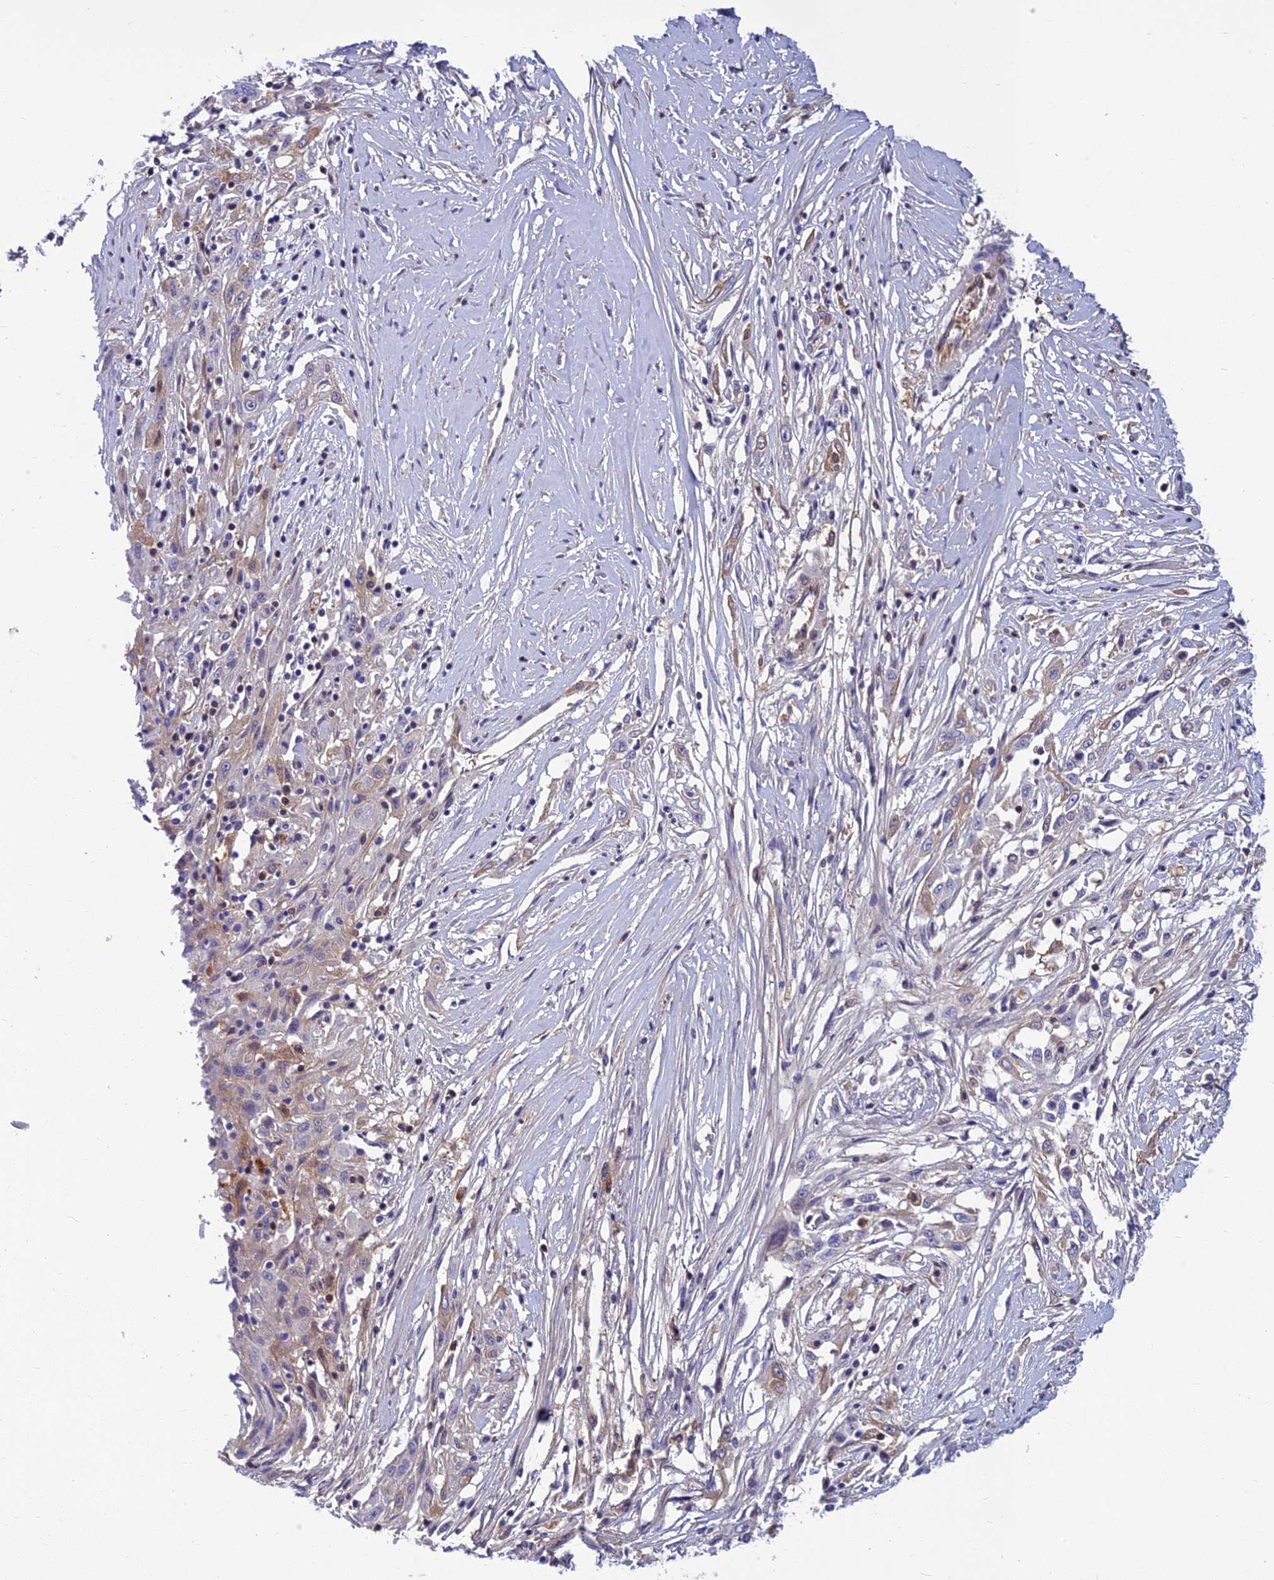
{"staining": {"intensity": "negative", "quantity": "none", "location": "none"}, "tissue": "skin cancer", "cell_type": "Tumor cells", "image_type": "cancer", "snomed": [{"axis": "morphology", "description": "Squamous cell carcinoma, NOS"}, {"axis": "morphology", "description": "Squamous cell carcinoma, metastatic, NOS"}, {"axis": "topography", "description": "Skin"}, {"axis": "topography", "description": "Lymph node"}], "caption": "Immunohistochemistry micrograph of human skin cancer stained for a protein (brown), which exhibits no expression in tumor cells.", "gene": "CLEC11A", "patient": {"sex": "male", "age": 75}}